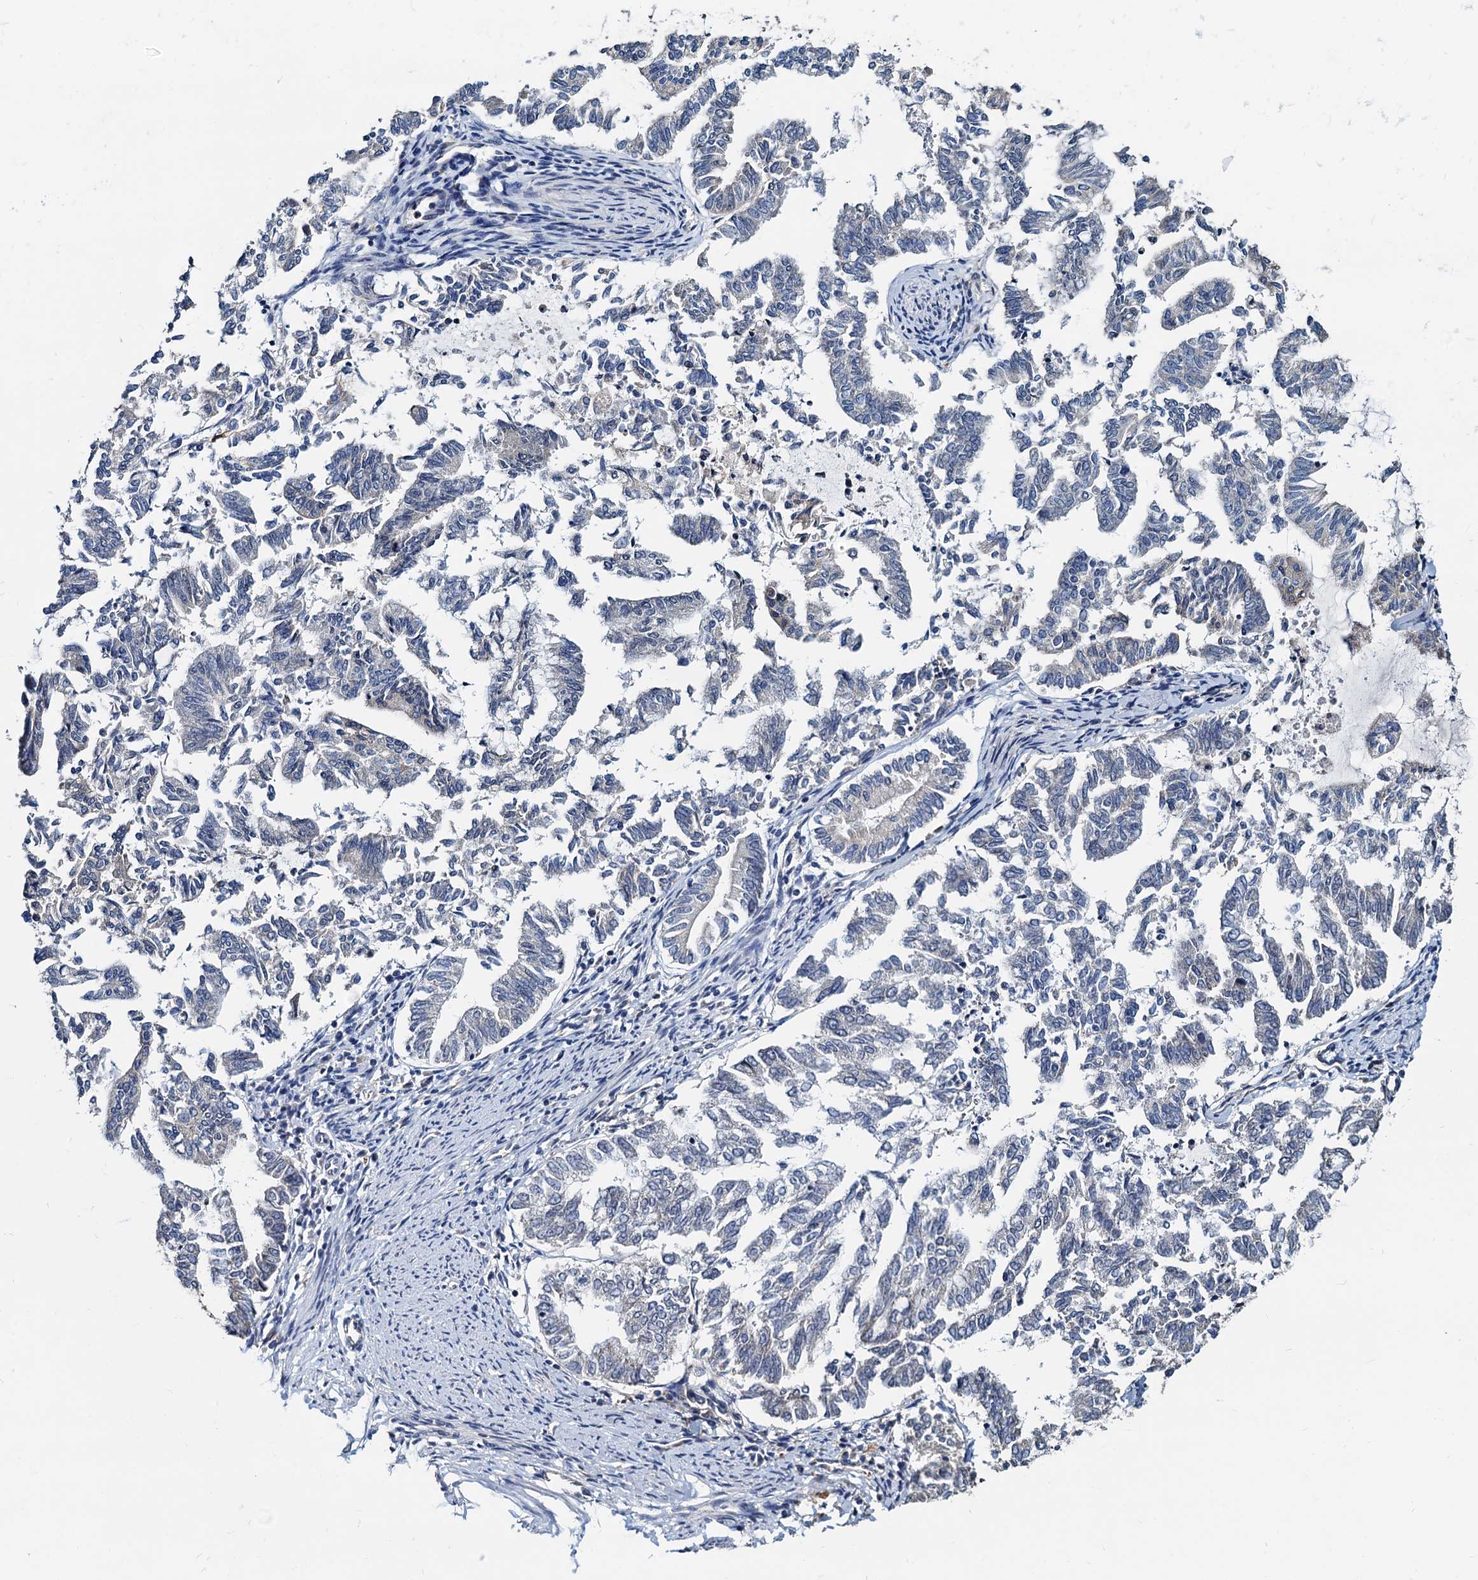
{"staining": {"intensity": "weak", "quantity": "<25%", "location": "cytoplasmic/membranous"}, "tissue": "endometrial cancer", "cell_type": "Tumor cells", "image_type": "cancer", "snomed": [{"axis": "morphology", "description": "Adenocarcinoma, NOS"}, {"axis": "topography", "description": "Endometrium"}], "caption": "A high-resolution photomicrograph shows immunohistochemistry staining of endometrial cancer, which reveals no significant positivity in tumor cells.", "gene": "MCMBP", "patient": {"sex": "female", "age": 79}}